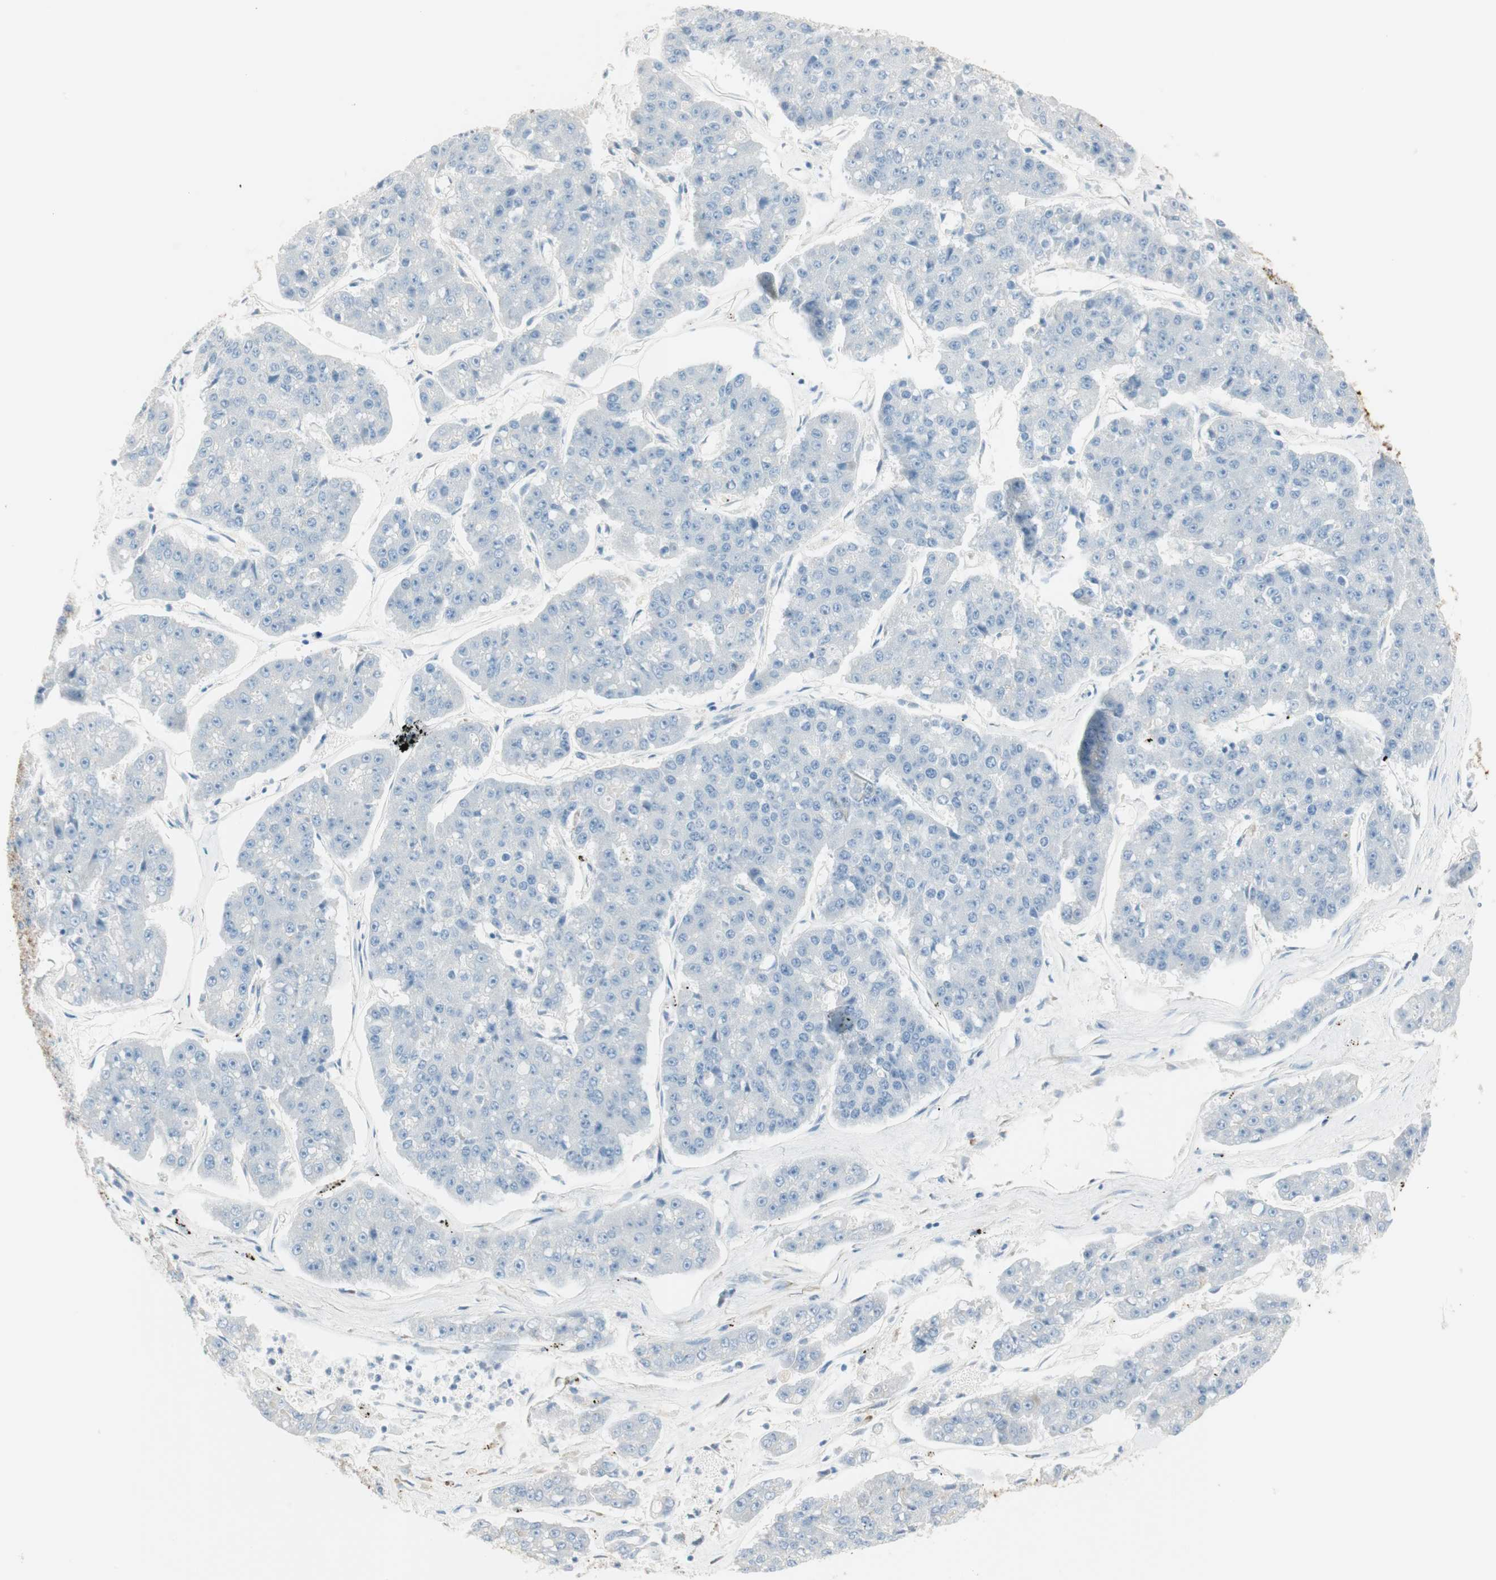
{"staining": {"intensity": "negative", "quantity": "none", "location": "none"}, "tissue": "pancreatic cancer", "cell_type": "Tumor cells", "image_type": "cancer", "snomed": [{"axis": "morphology", "description": "Adenocarcinoma, NOS"}, {"axis": "topography", "description": "Pancreas"}], "caption": "Immunohistochemistry photomicrograph of human adenocarcinoma (pancreatic) stained for a protein (brown), which reveals no positivity in tumor cells.", "gene": "CDK3", "patient": {"sex": "male", "age": 50}}